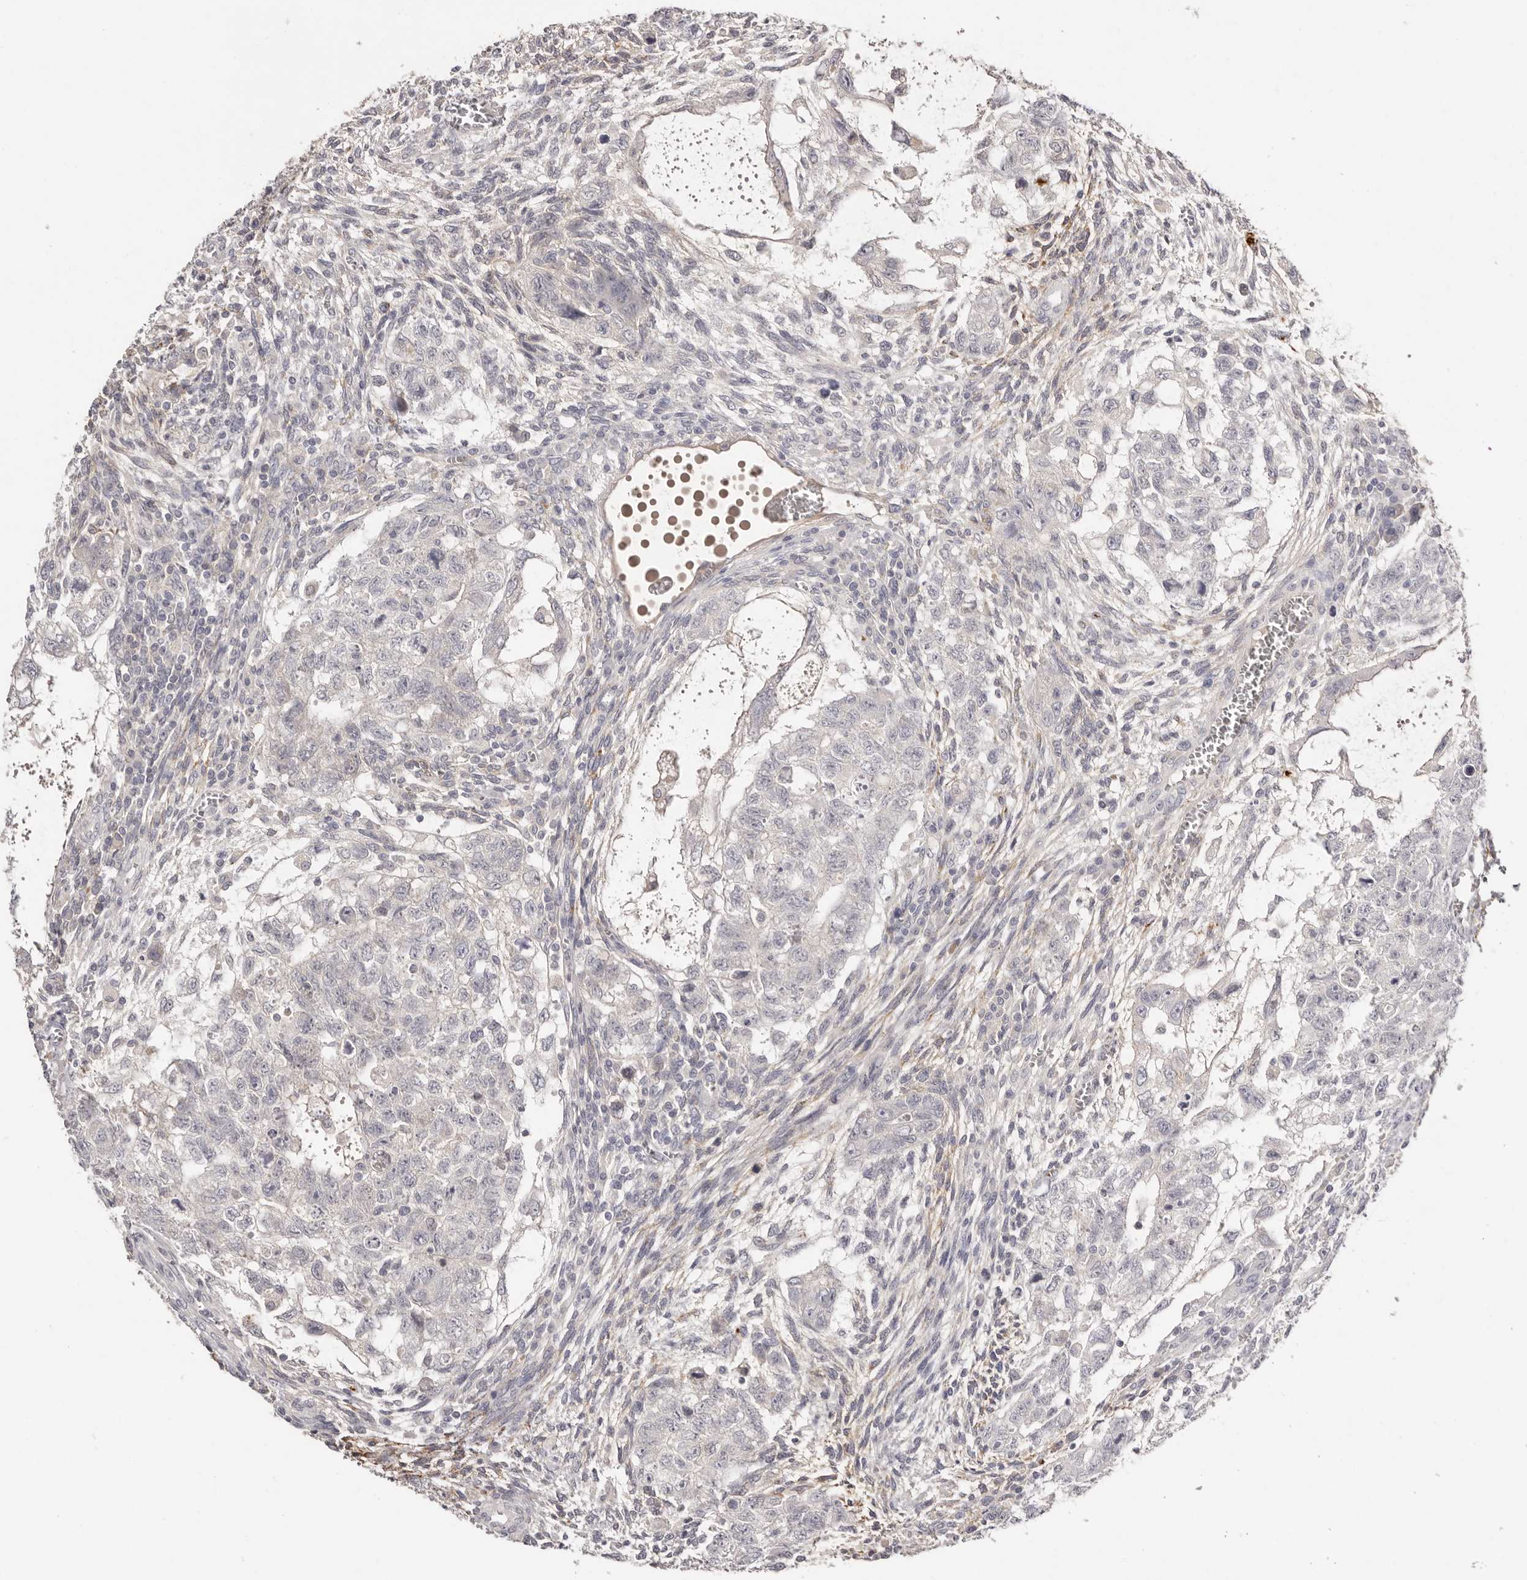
{"staining": {"intensity": "negative", "quantity": "none", "location": "none"}, "tissue": "testis cancer", "cell_type": "Tumor cells", "image_type": "cancer", "snomed": [{"axis": "morphology", "description": "Carcinoma, Embryonal, NOS"}, {"axis": "topography", "description": "Testis"}], "caption": "Photomicrograph shows no significant protein staining in tumor cells of testis cancer (embryonal carcinoma).", "gene": "SCUBE2", "patient": {"sex": "male", "age": 37}}